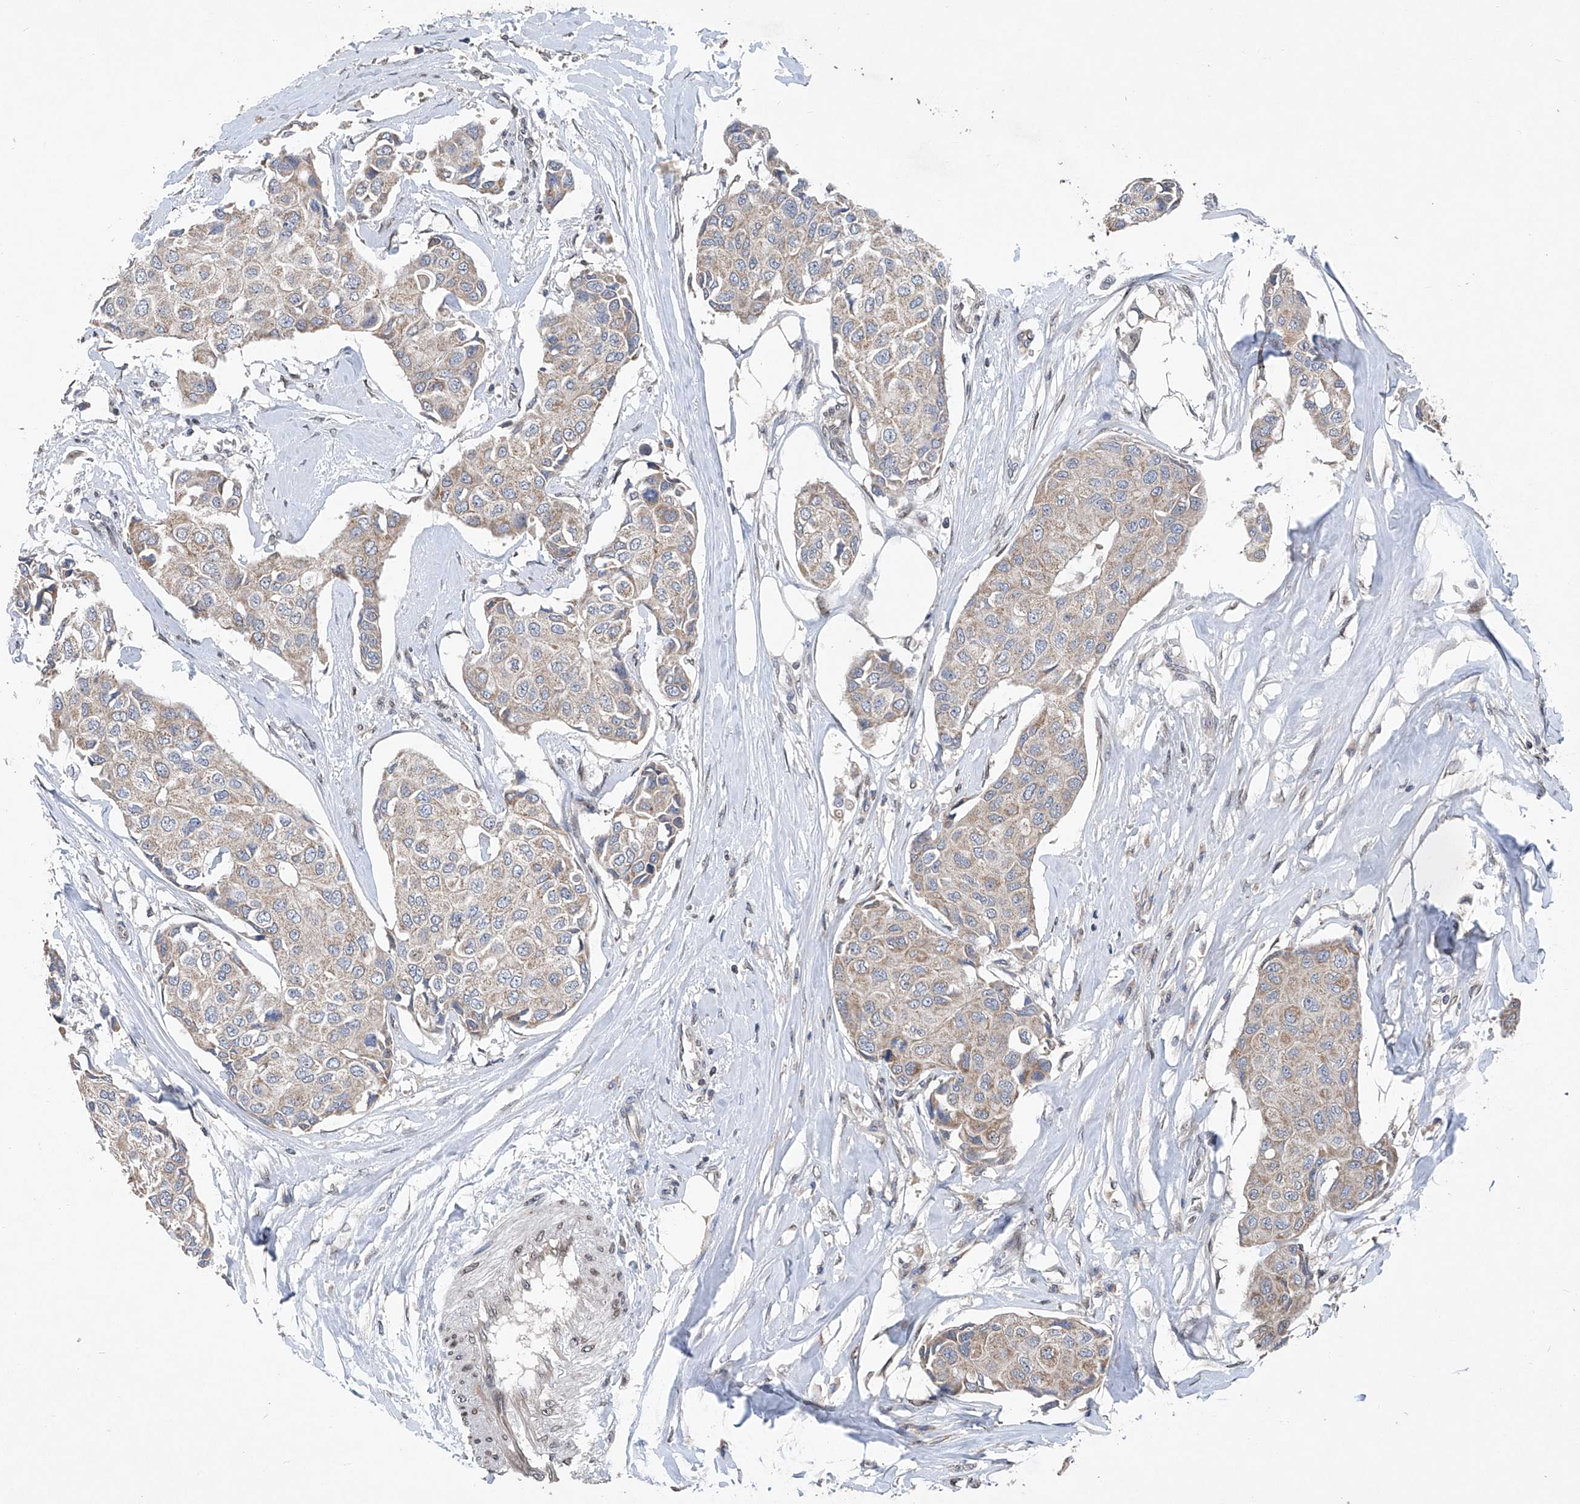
{"staining": {"intensity": "weak", "quantity": ">75%", "location": "cytoplasmic/membranous"}, "tissue": "breast cancer", "cell_type": "Tumor cells", "image_type": "cancer", "snomed": [{"axis": "morphology", "description": "Duct carcinoma"}, {"axis": "topography", "description": "Breast"}], "caption": "DAB (3,3'-diaminobenzidine) immunohistochemical staining of human breast cancer shows weak cytoplasmic/membranous protein staining in approximately >75% of tumor cells. The protein of interest is stained brown, and the nuclei are stained in blue (DAB (3,3'-diaminobenzidine) IHC with brightfield microscopy, high magnification).", "gene": "BCKDHB", "patient": {"sex": "female", "age": 80}}